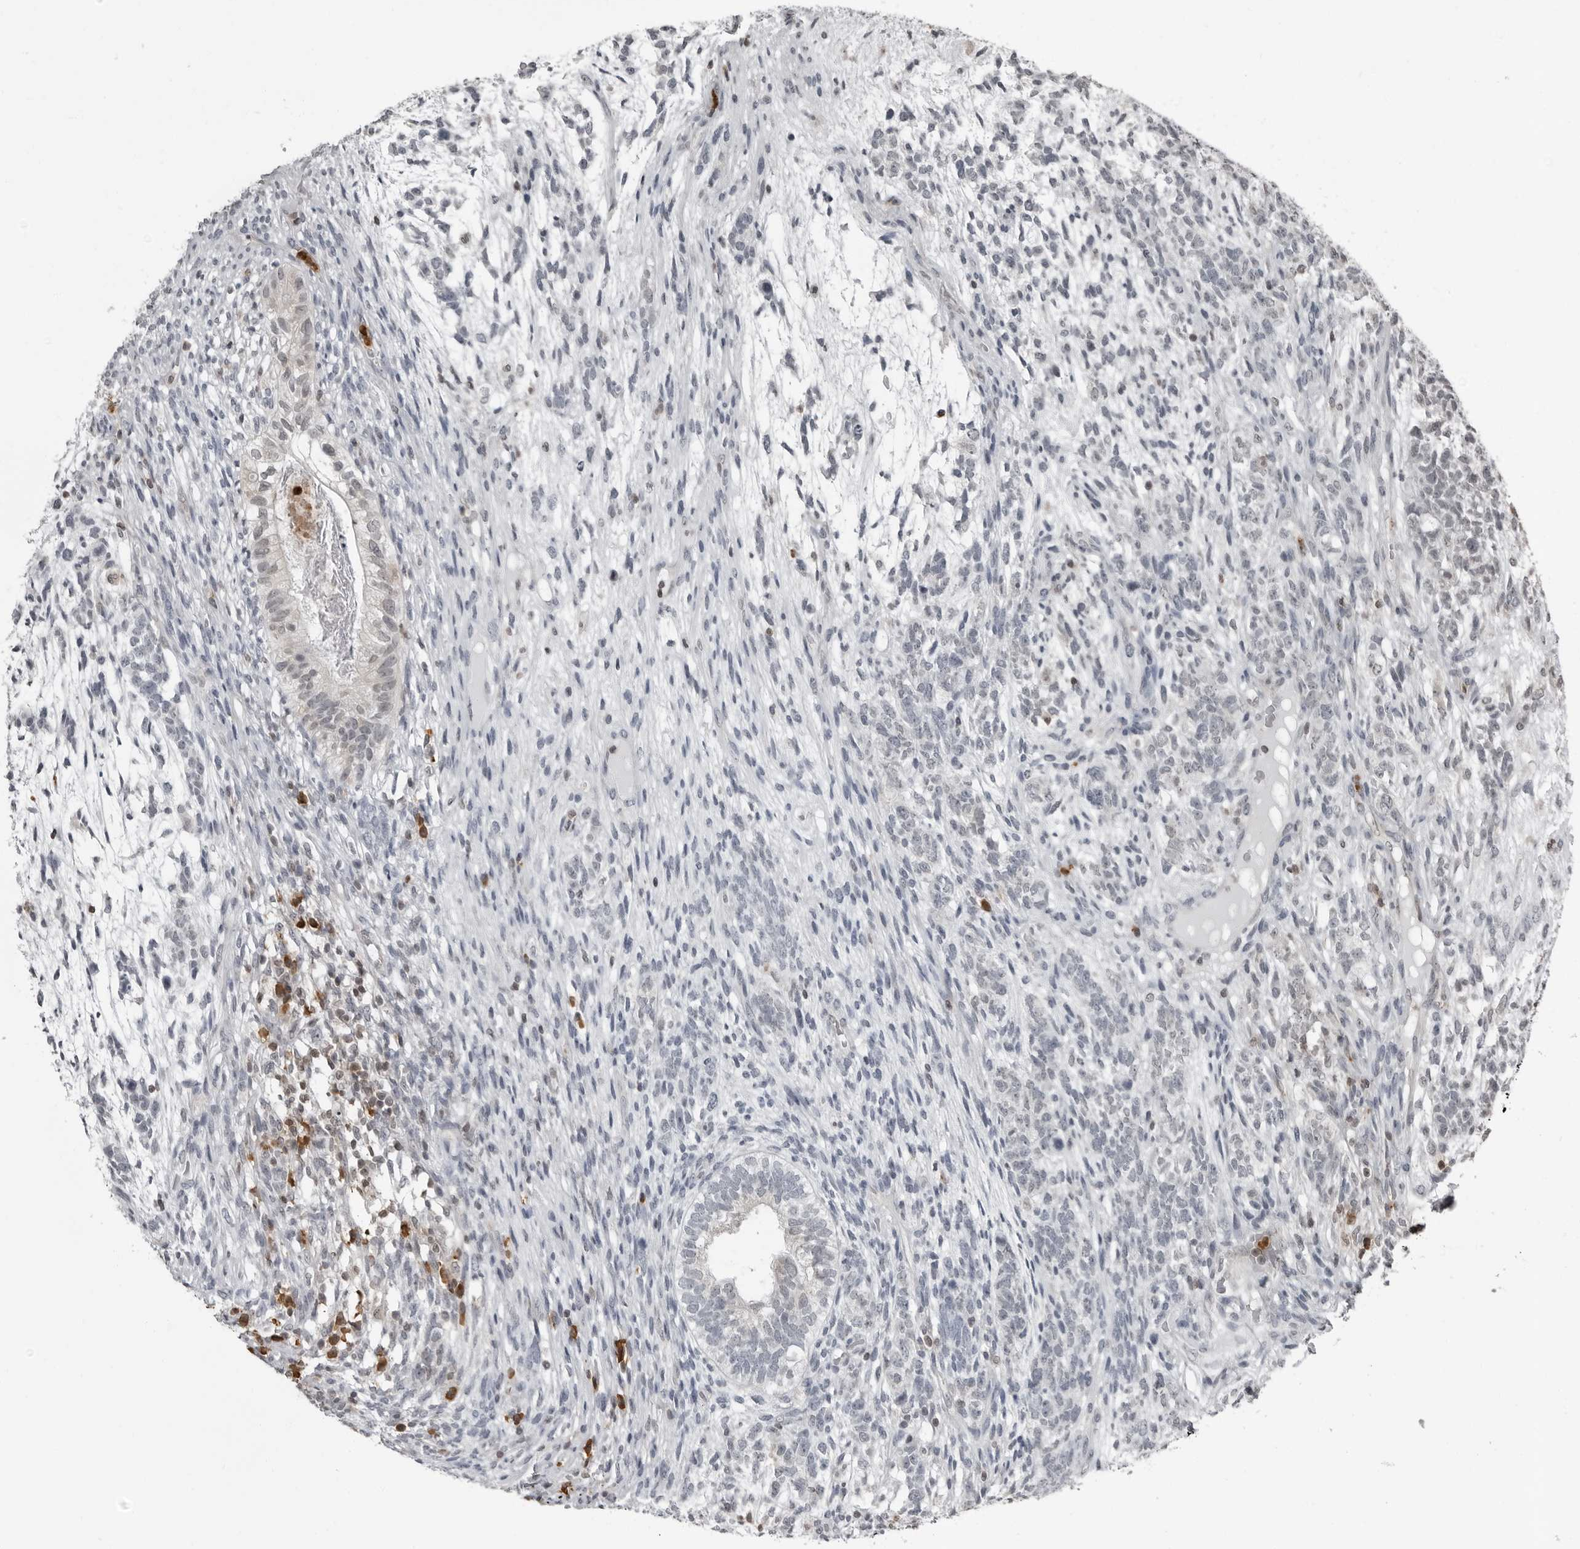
{"staining": {"intensity": "negative", "quantity": "none", "location": "none"}, "tissue": "testis cancer", "cell_type": "Tumor cells", "image_type": "cancer", "snomed": [{"axis": "morphology", "description": "Seminoma, NOS"}, {"axis": "morphology", "description": "Carcinoma, Embryonal, NOS"}, {"axis": "topography", "description": "Testis"}], "caption": "Tumor cells show no significant positivity in embryonal carcinoma (testis).", "gene": "RTCA", "patient": {"sex": "male", "age": 28}}